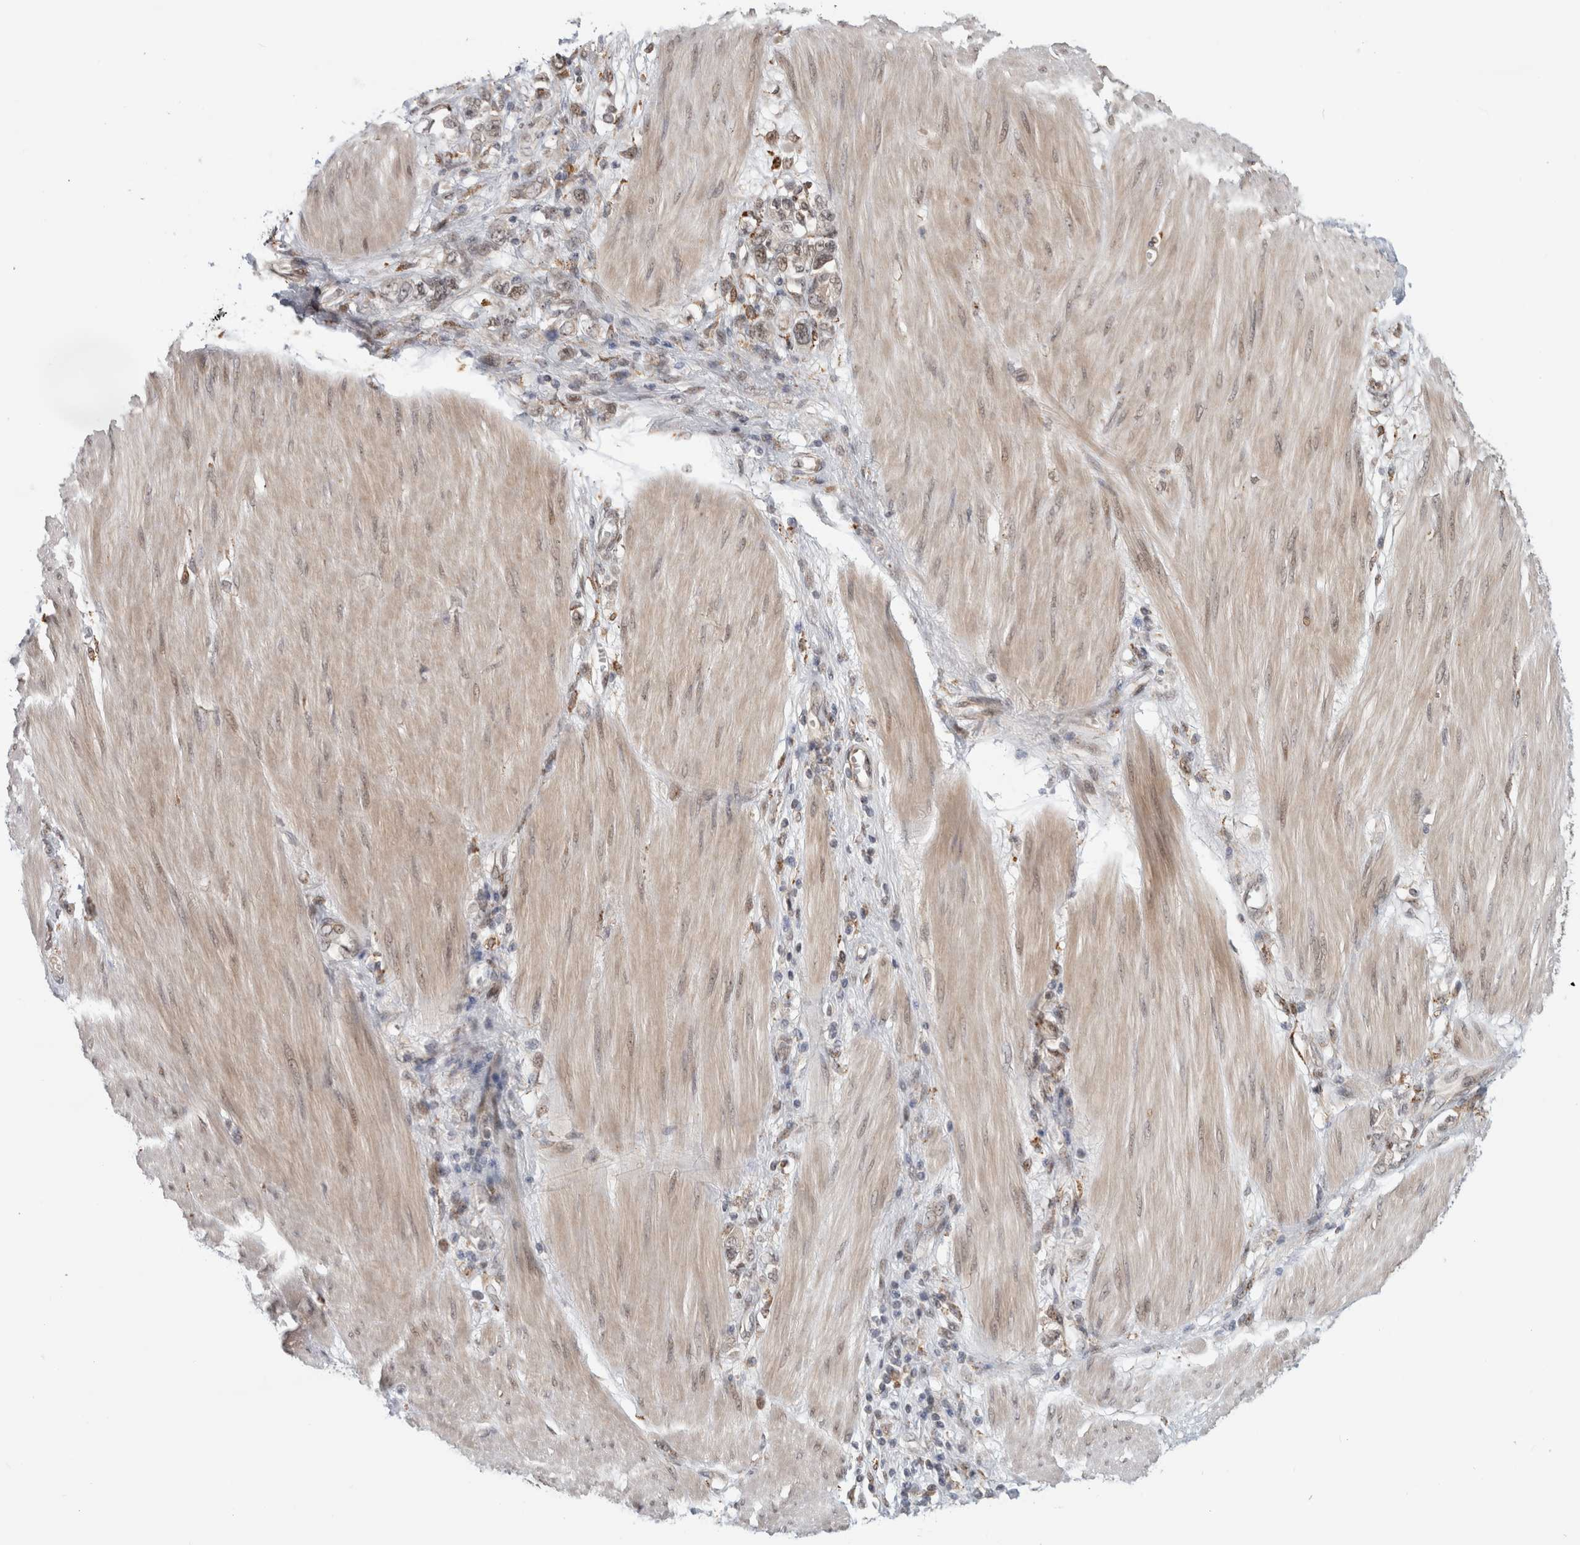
{"staining": {"intensity": "weak", "quantity": ">75%", "location": "nuclear"}, "tissue": "stomach cancer", "cell_type": "Tumor cells", "image_type": "cancer", "snomed": [{"axis": "morphology", "description": "Adenocarcinoma, NOS"}, {"axis": "topography", "description": "Stomach"}], "caption": "Stomach adenocarcinoma tissue demonstrates weak nuclear expression in about >75% of tumor cells, visualized by immunohistochemistry.", "gene": "NAB2", "patient": {"sex": "female", "age": 76}}